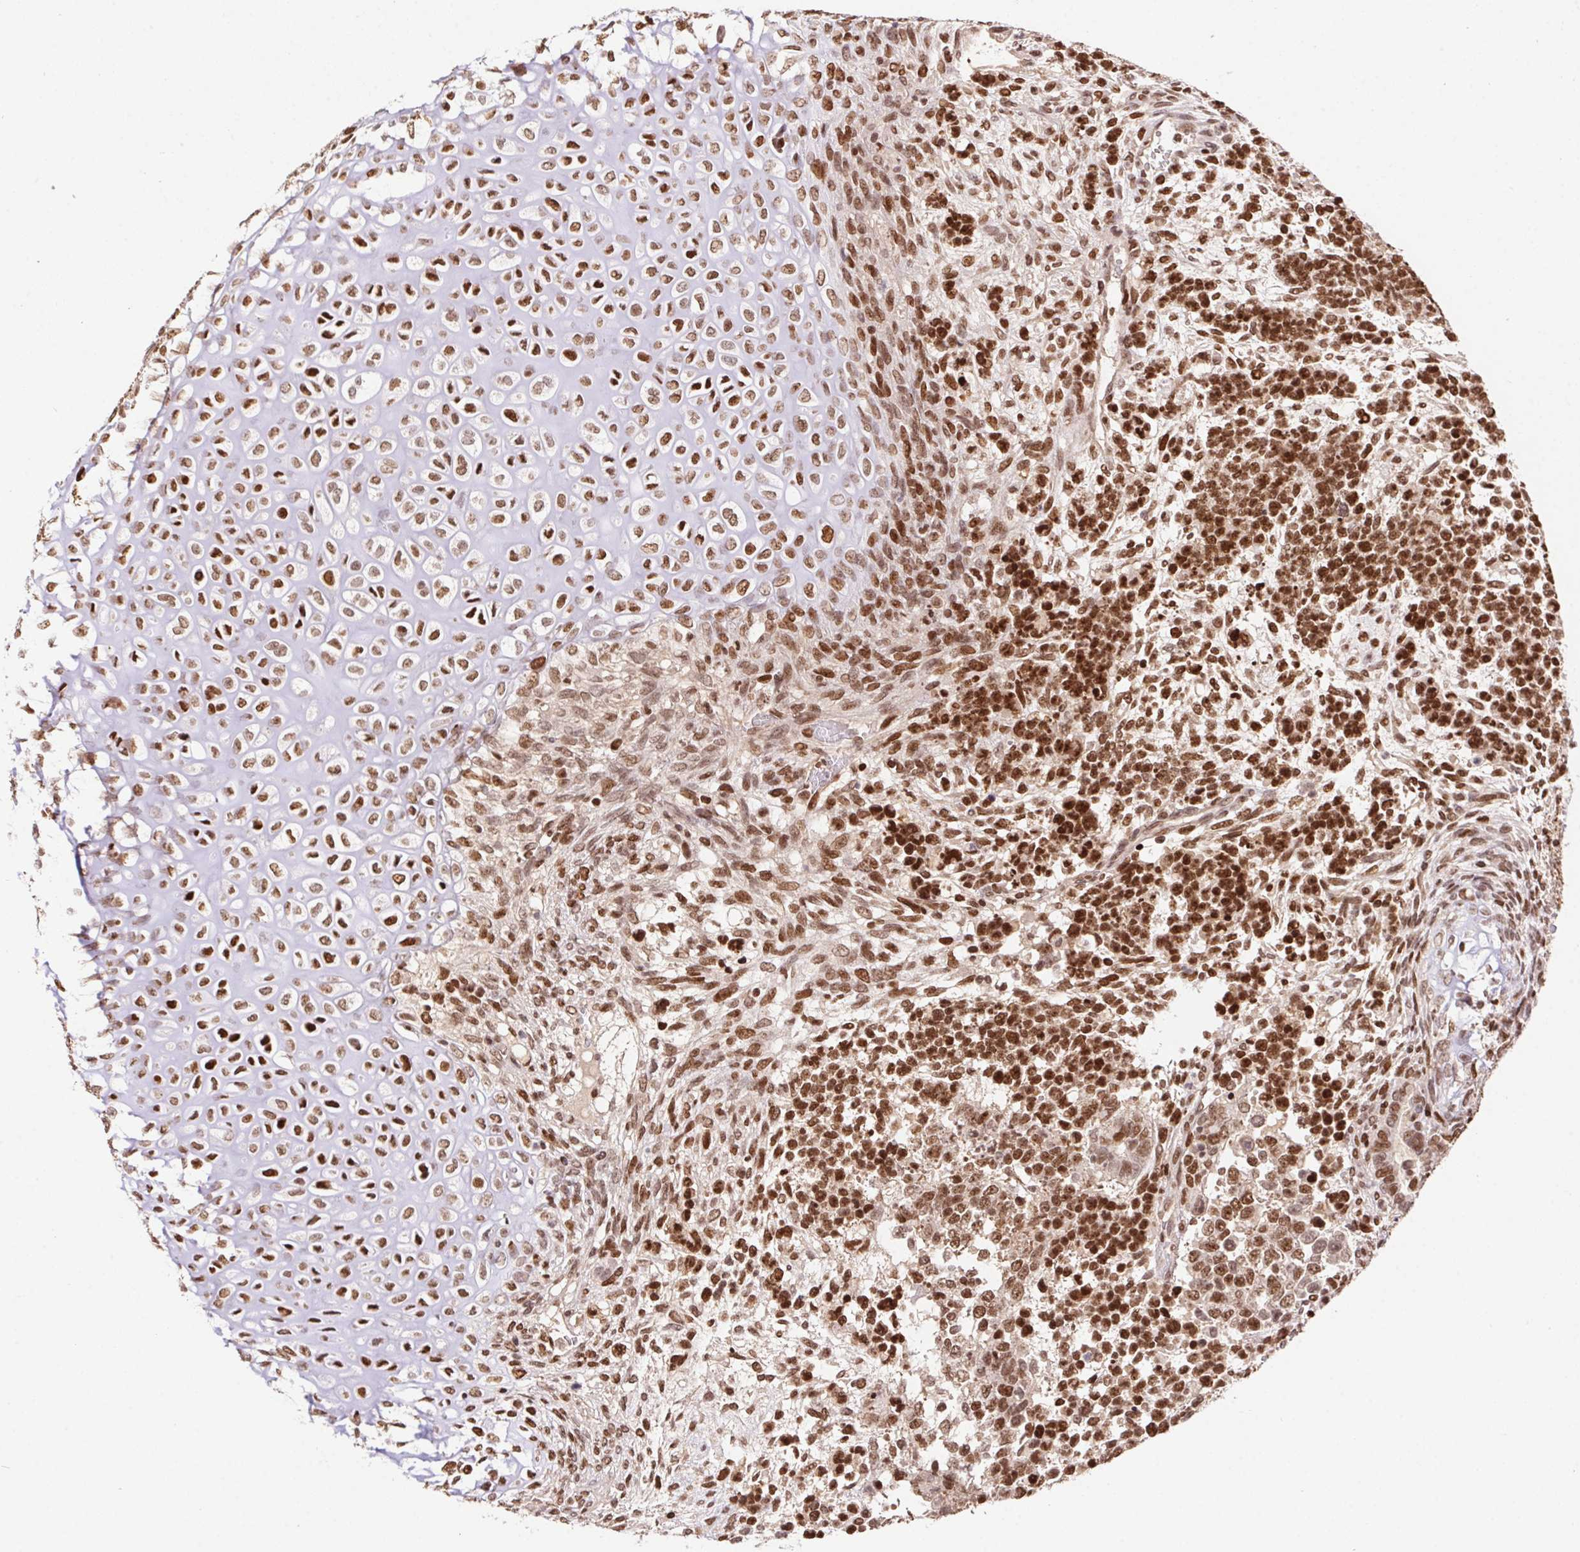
{"staining": {"intensity": "strong", "quantity": ">75%", "location": "nuclear"}, "tissue": "testis cancer", "cell_type": "Tumor cells", "image_type": "cancer", "snomed": [{"axis": "morphology", "description": "Carcinoma, Embryonal, NOS"}, {"axis": "topography", "description": "Testis"}], "caption": "A high amount of strong nuclear staining is appreciated in about >75% of tumor cells in embryonal carcinoma (testis) tissue.", "gene": "POLD3", "patient": {"sex": "male", "age": 23}}